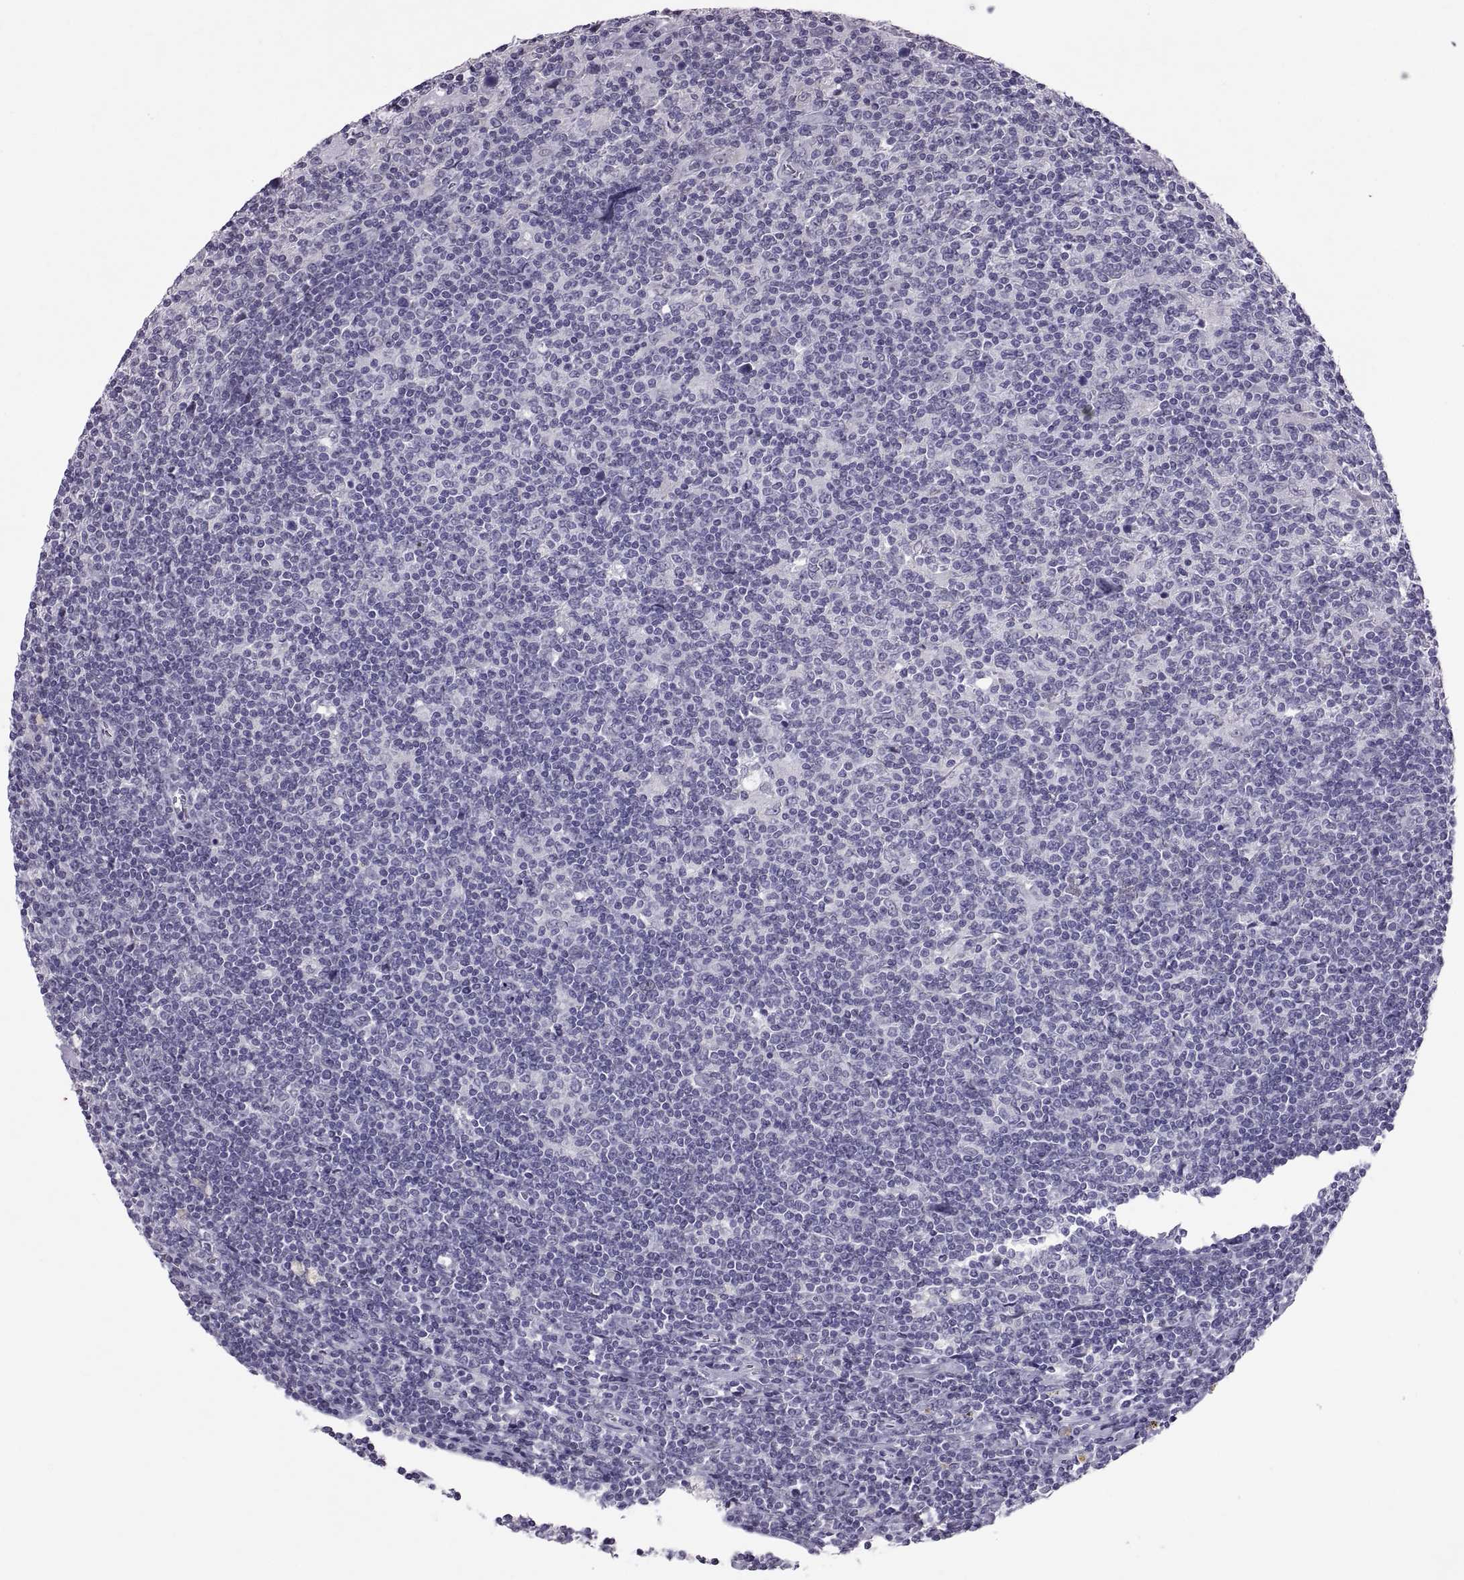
{"staining": {"intensity": "negative", "quantity": "none", "location": "none"}, "tissue": "lymphoma", "cell_type": "Tumor cells", "image_type": "cancer", "snomed": [{"axis": "morphology", "description": "Hodgkin's disease, NOS"}, {"axis": "topography", "description": "Lymph node"}], "caption": "Image shows no significant protein staining in tumor cells of lymphoma. (IHC, brightfield microscopy, high magnification).", "gene": "KRT77", "patient": {"sex": "male", "age": 40}}